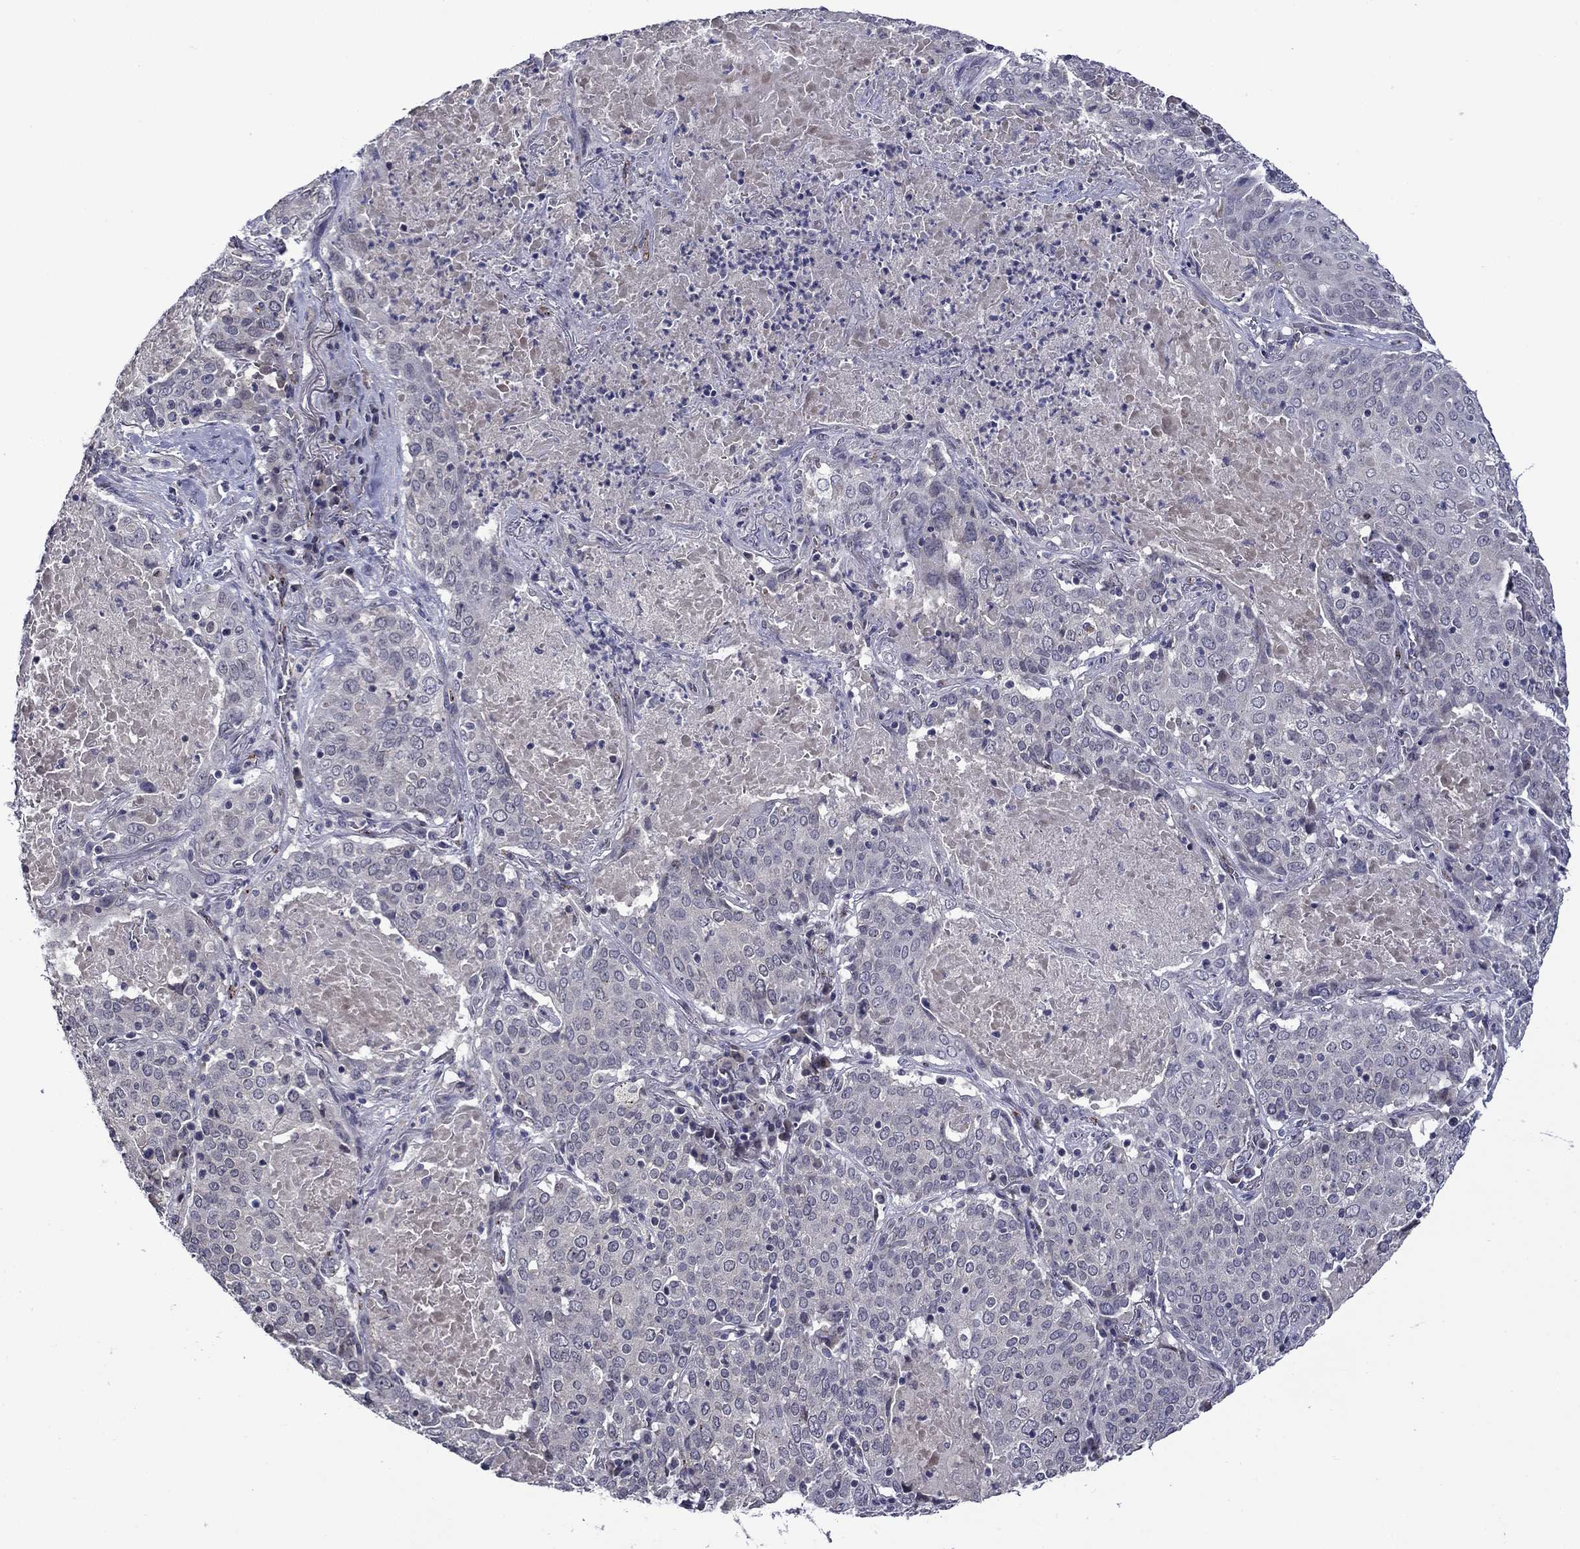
{"staining": {"intensity": "negative", "quantity": "none", "location": "none"}, "tissue": "lung cancer", "cell_type": "Tumor cells", "image_type": "cancer", "snomed": [{"axis": "morphology", "description": "Squamous cell carcinoma, NOS"}, {"axis": "topography", "description": "Lung"}], "caption": "A high-resolution histopathology image shows immunohistochemistry staining of lung cancer, which demonstrates no significant positivity in tumor cells.", "gene": "SLITRK1", "patient": {"sex": "male", "age": 82}}